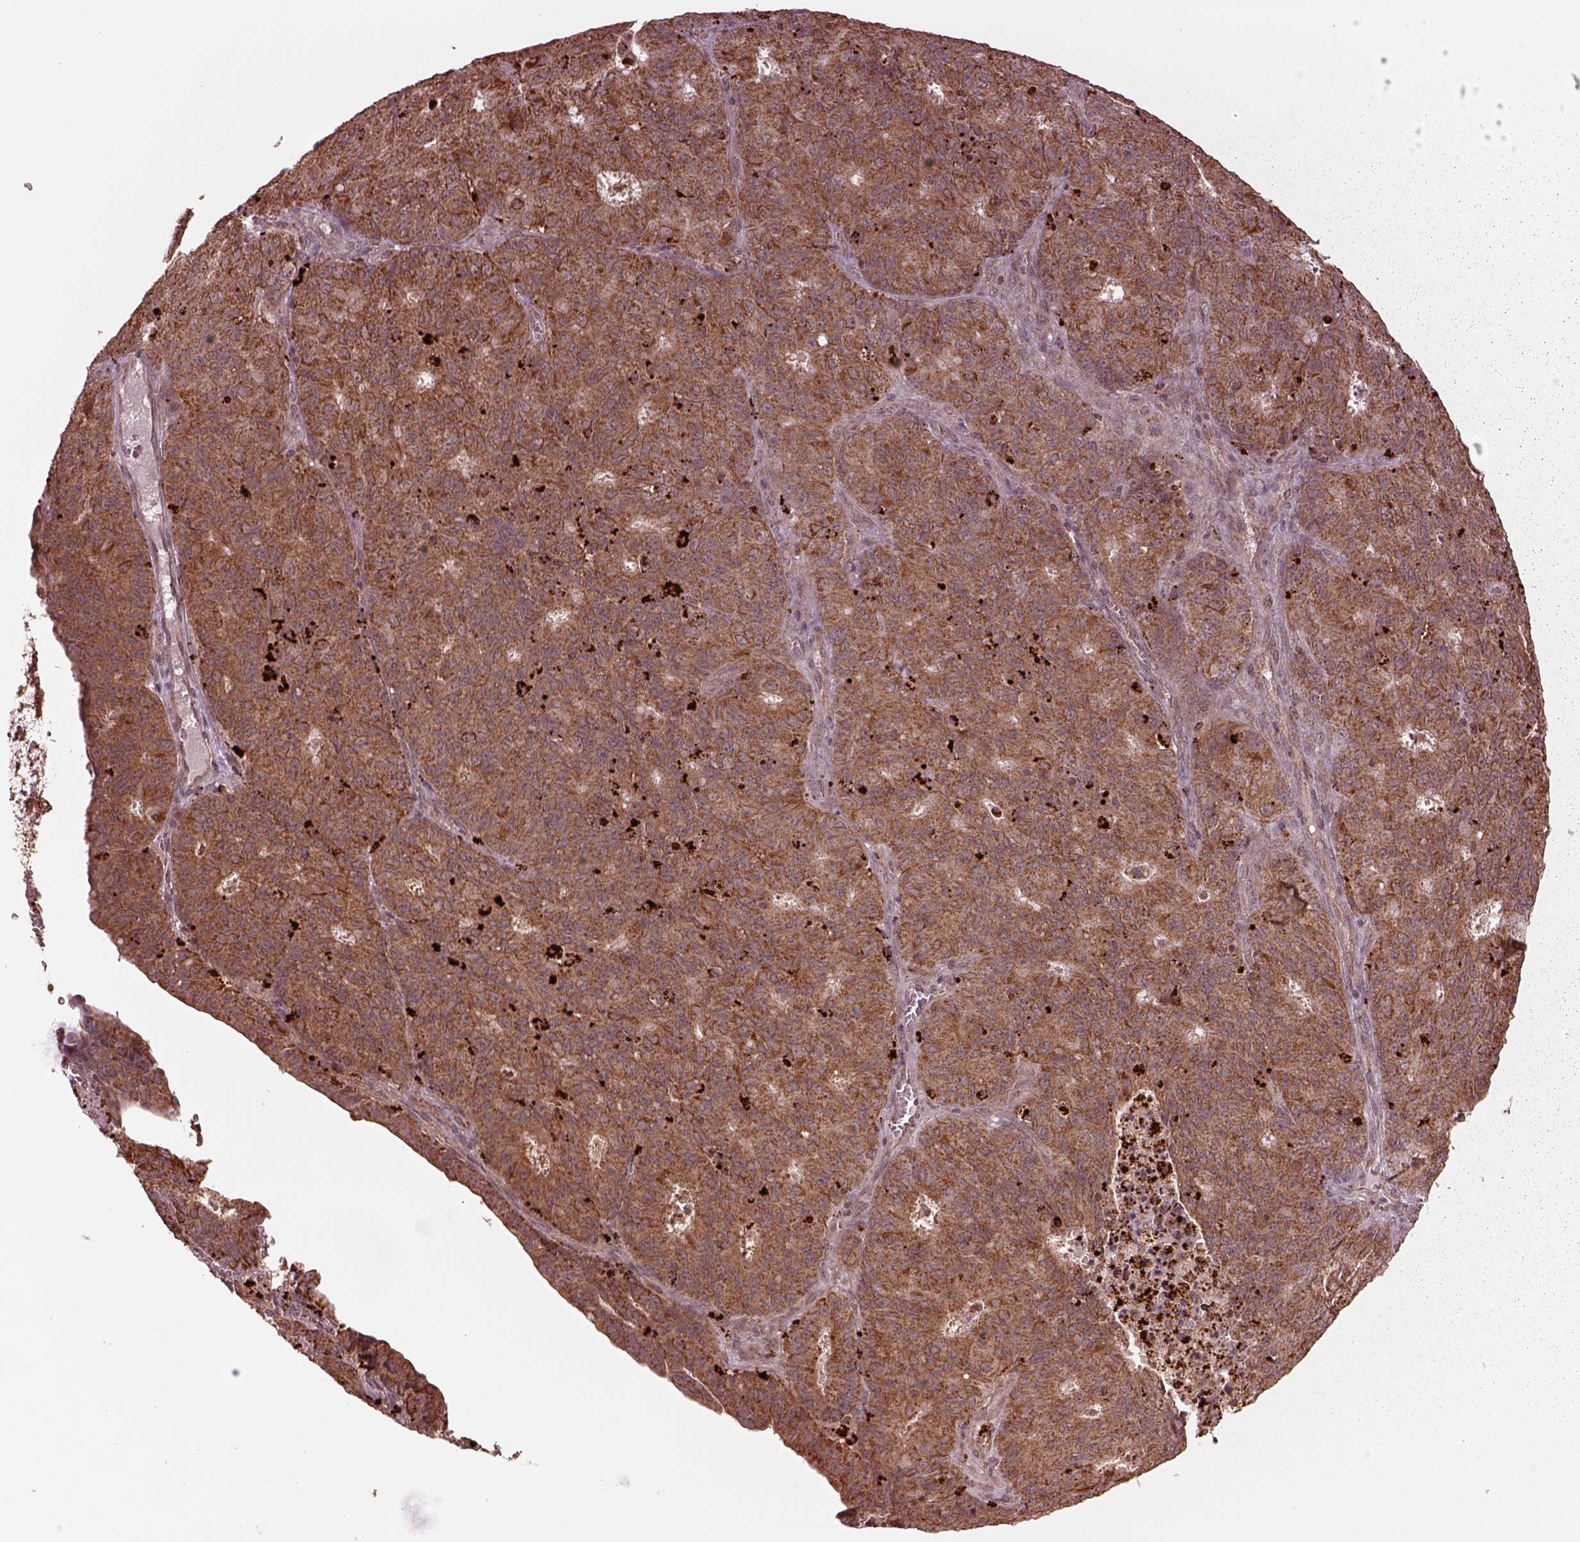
{"staining": {"intensity": "moderate", "quantity": ">75%", "location": "cytoplasmic/membranous"}, "tissue": "ovarian cancer", "cell_type": "Tumor cells", "image_type": "cancer", "snomed": [{"axis": "morphology", "description": "Carcinoma, endometroid"}, {"axis": "topography", "description": "Ovary"}], "caption": "Immunohistochemistry (IHC) of human ovarian cancer (endometroid carcinoma) exhibits medium levels of moderate cytoplasmic/membranous positivity in about >75% of tumor cells.", "gene": "SEL1L3", "patient": {"sex": "female", "age": 42}}